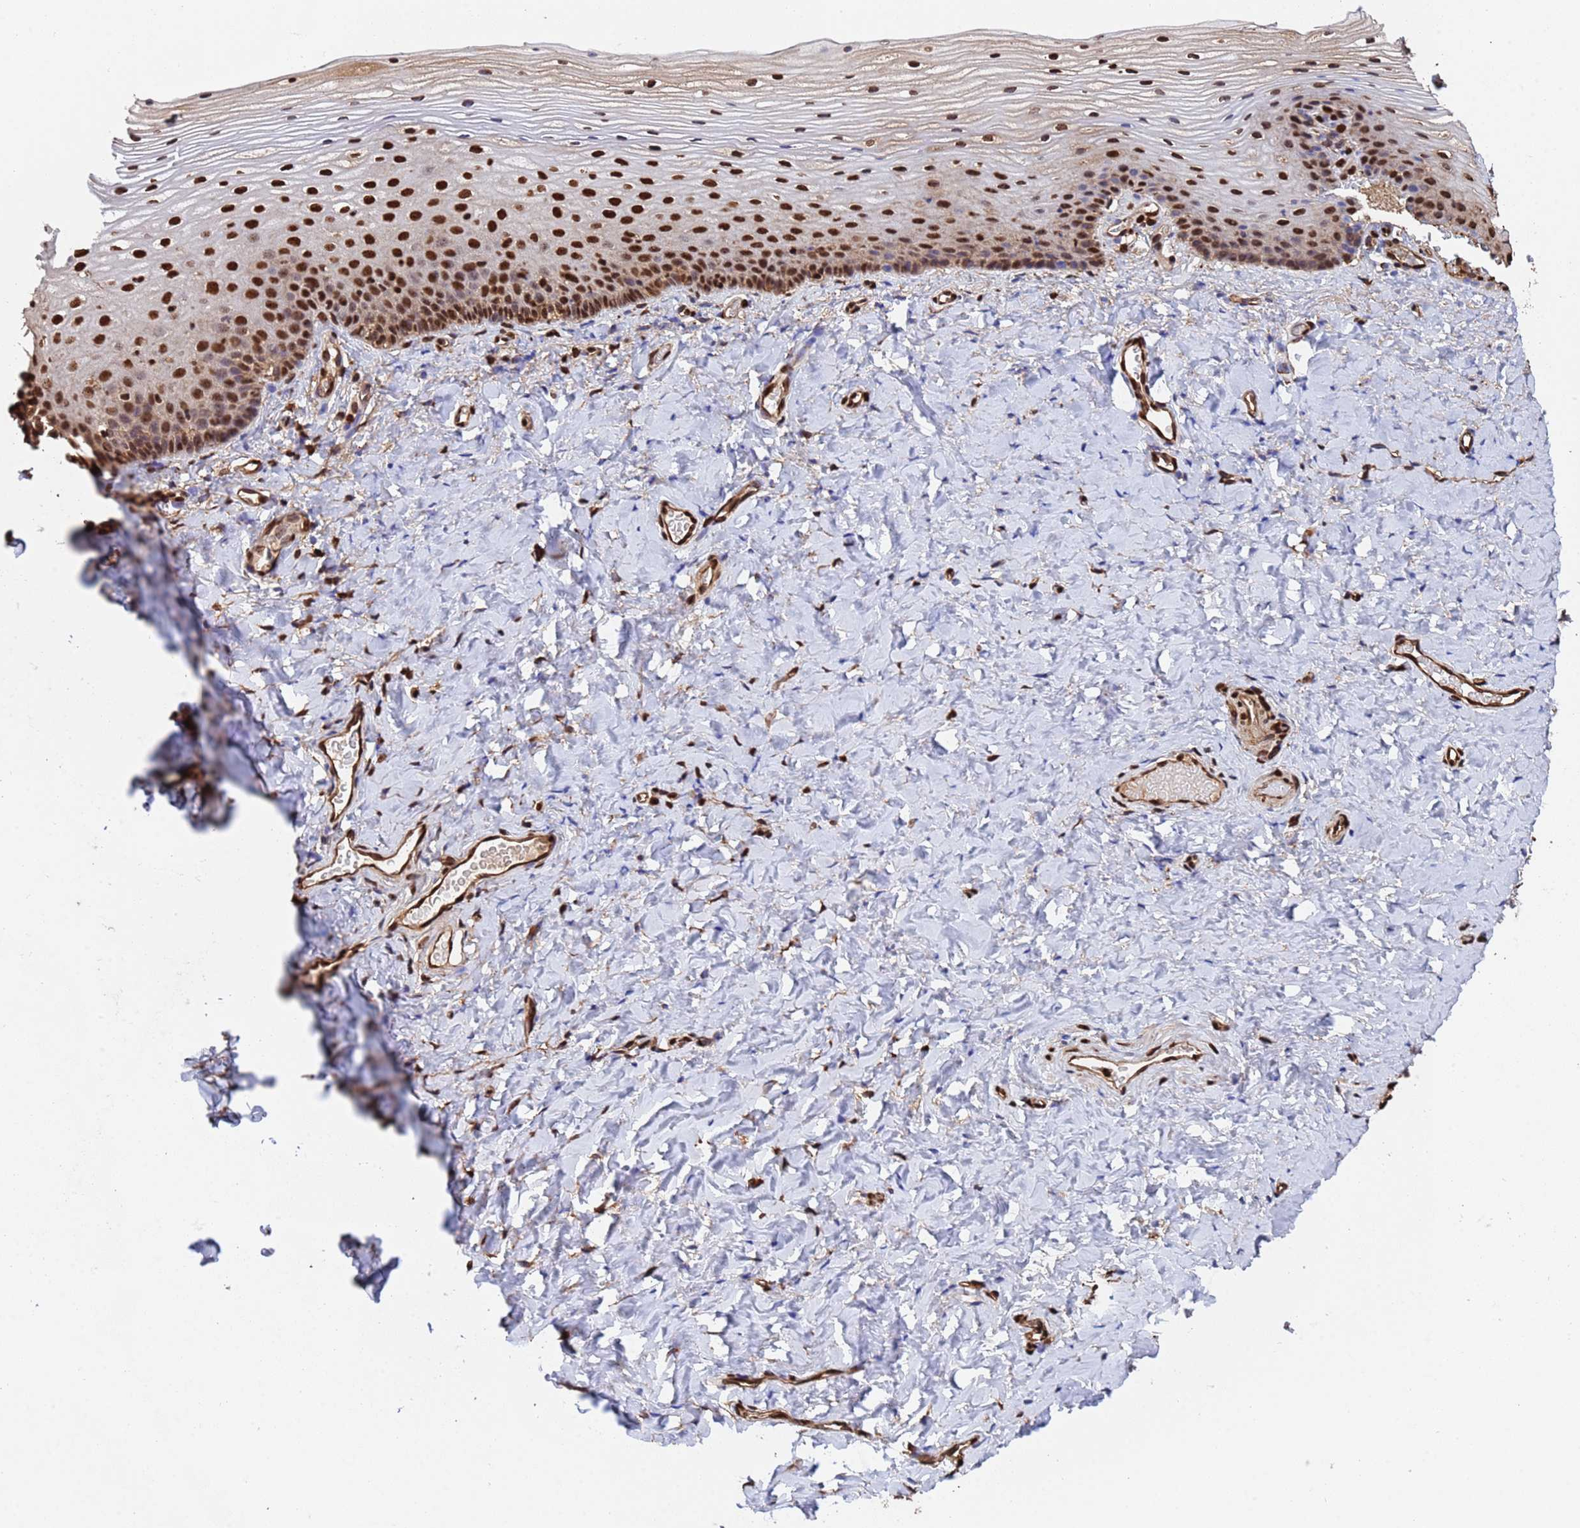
{"staining": {"intensity": "strong", "quantity": ">75%", "location": "nuclear"}, "tissue": "vagina", "cell_type": "Squamous epithelial cells", "image_type": "normal", "snomed": [{"axis": "morphology", "description": "Normal tissue, NOS"}, {"axis": "topography", "description": "Vagina"}], "caption": "Normal vagina displays strong nuclear expression in about >75% of squamous epithelial cells, visualized by immunohistochemistry. (brown staining indicates protein expression, while blue staining denotes nuclei).", "gene": "SUMO2", "patient": {"sex": "female", "age": 60}}